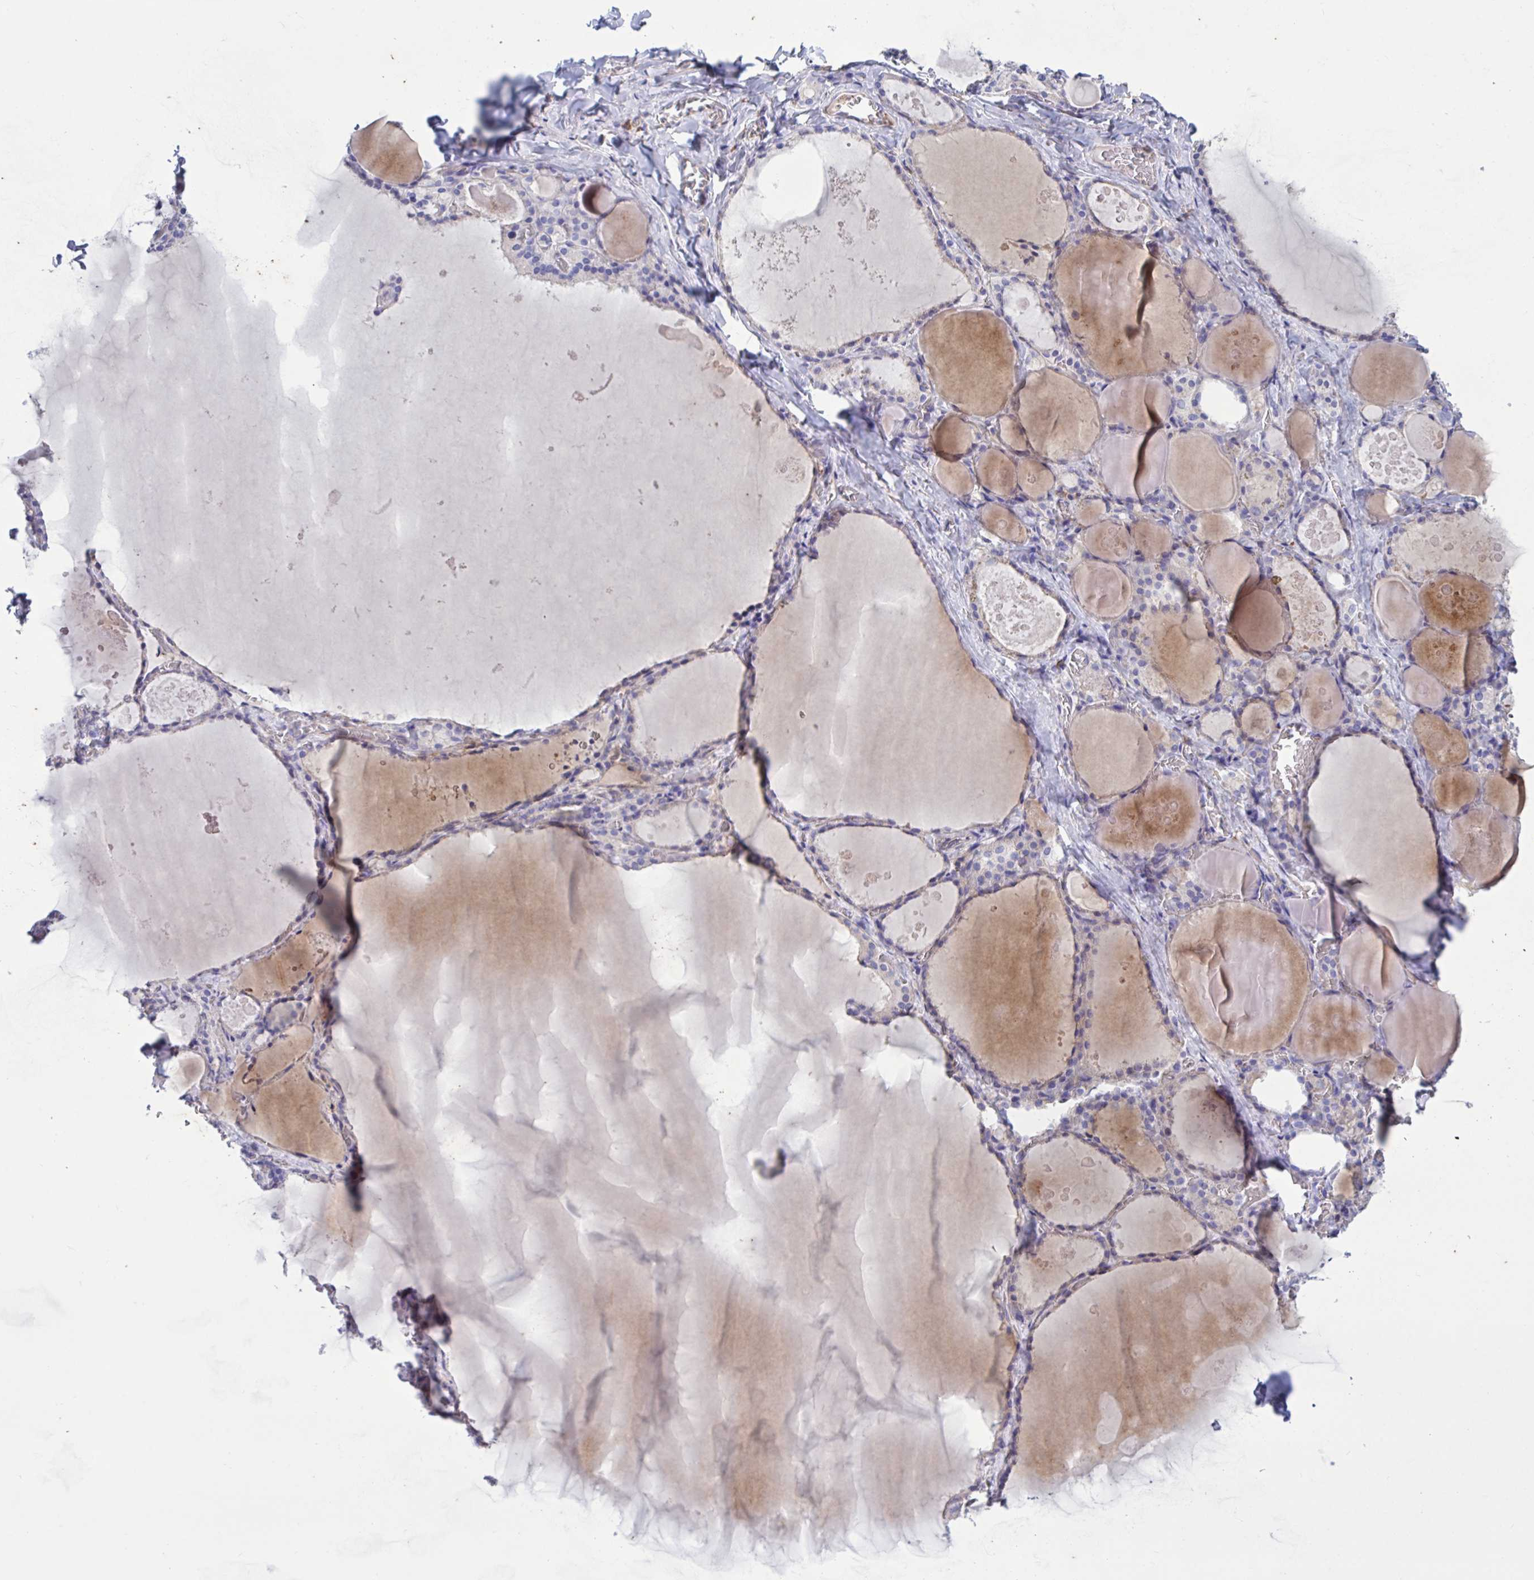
{"staining": {"intensity": "weak", "quantity": "25%-75%", "location": "cytoplasmic/membranous"}, "tissue": "thyroid gland", "cell_type": "Glandular cells", "image_type": "normal", "snomed": [{"axis": "morphology", "description": "Normal tissue, NOS"}, {"axis": "topography", "description": "Thyroid gland"}], "caption": "Immunohistochemical staining of benign thyroid gland displays low levels of weak cytoplasmic/membranous staining in about 25%-75% of glandular cells. The protein of interest is shown in brown color, while the nuclei are stained blue.", "gene": "SLC66A1", "patient": {"sex": "male", "age": 56}}